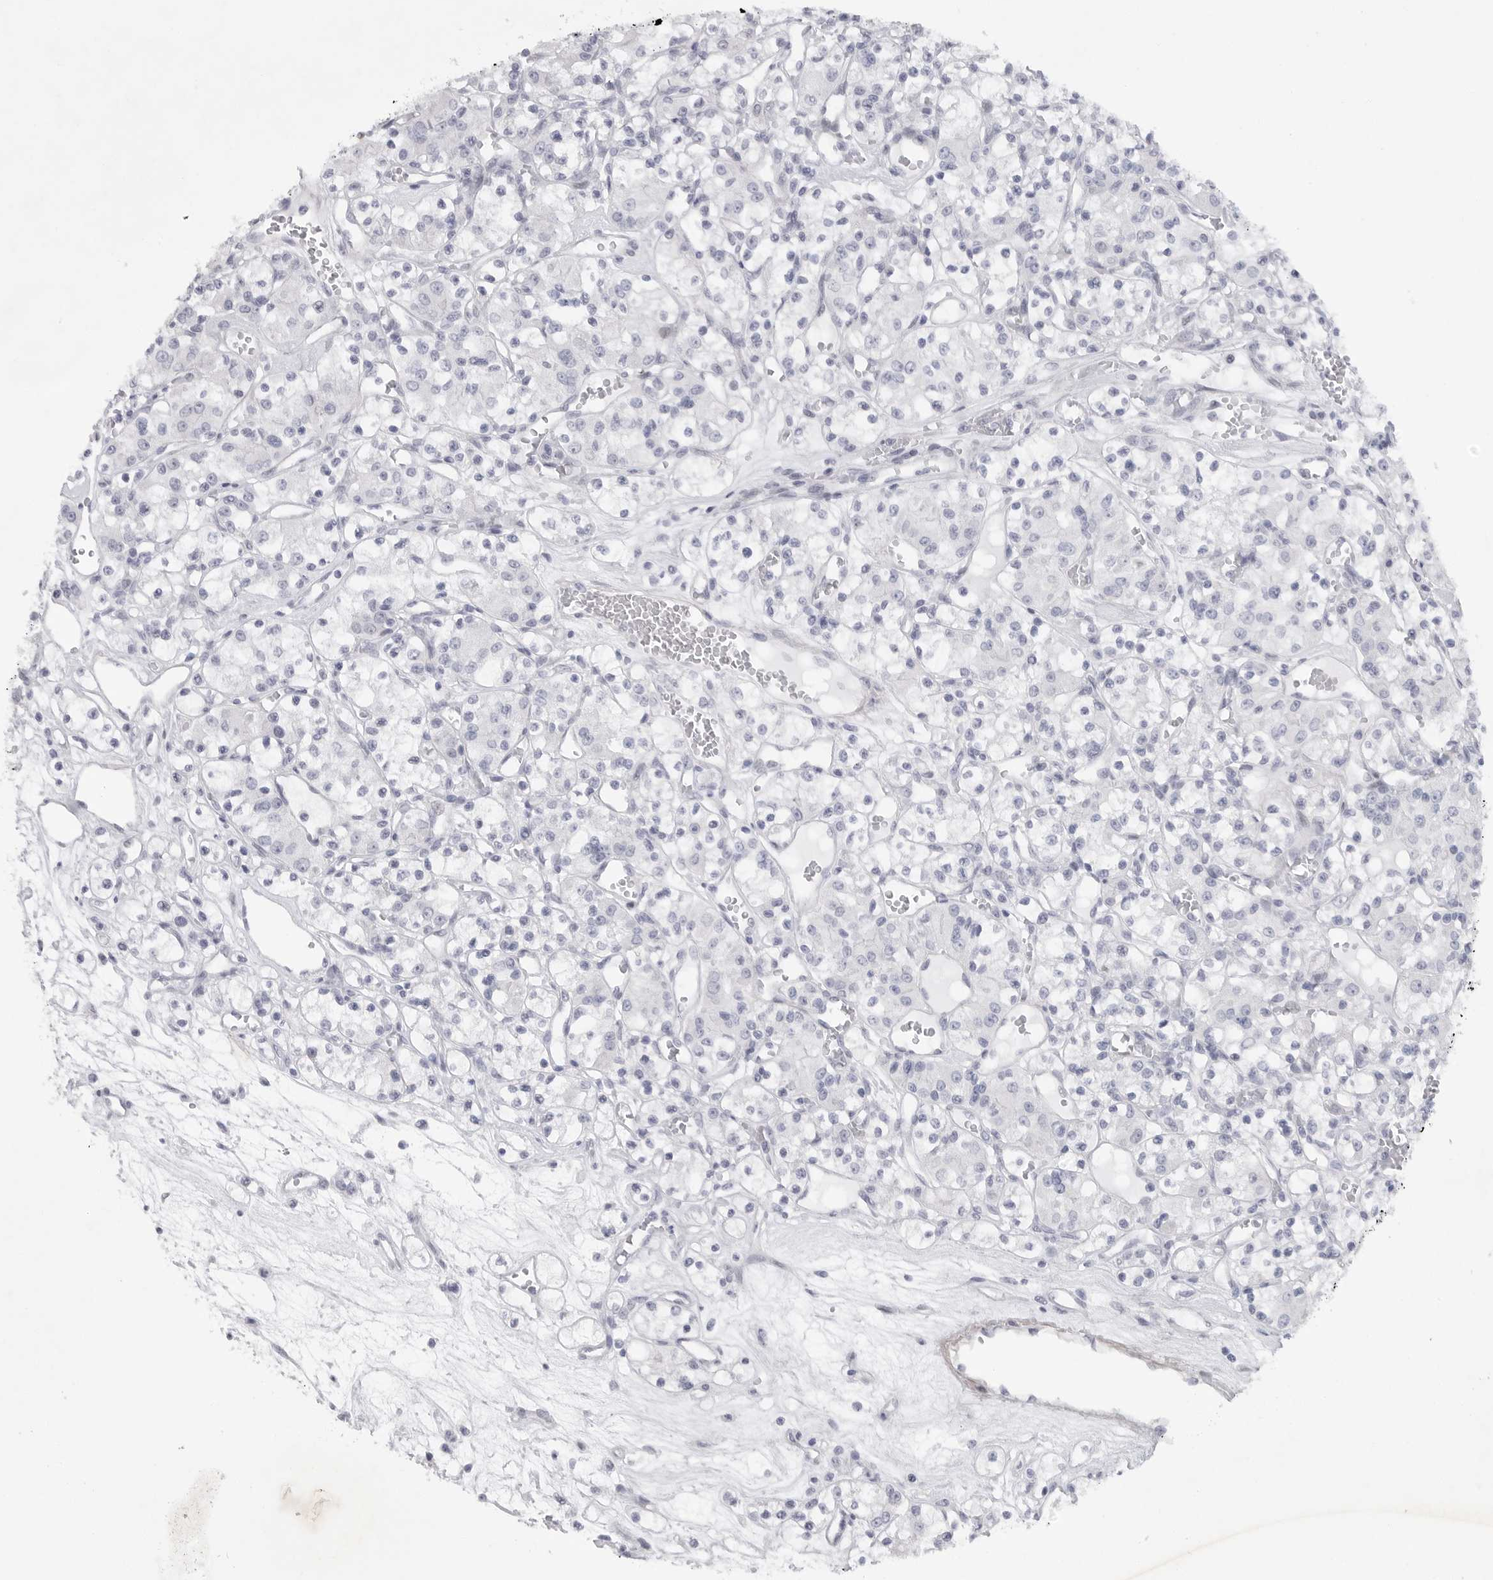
{"staining": {"intensity": "negative", "quantity": "none", "location": "none"}, "tissue": "renal cancer", "cell_type": "Tumor cells", "image_type": "cancer", "snomed": [{"axis": "morphology", "description": "Adenocarcinoma, NOS"}, {"axis": "topography", "description": "Kidney"}], "caption": "This micrograph is of renal cancer (adenocarcinoma) stained with IHC to label a protein in brown with the nuclei are counter-stained blue. There is no positivity in tumor cells.", "gene": "TNR", "patient": {"sex": "female", "age": 59}}